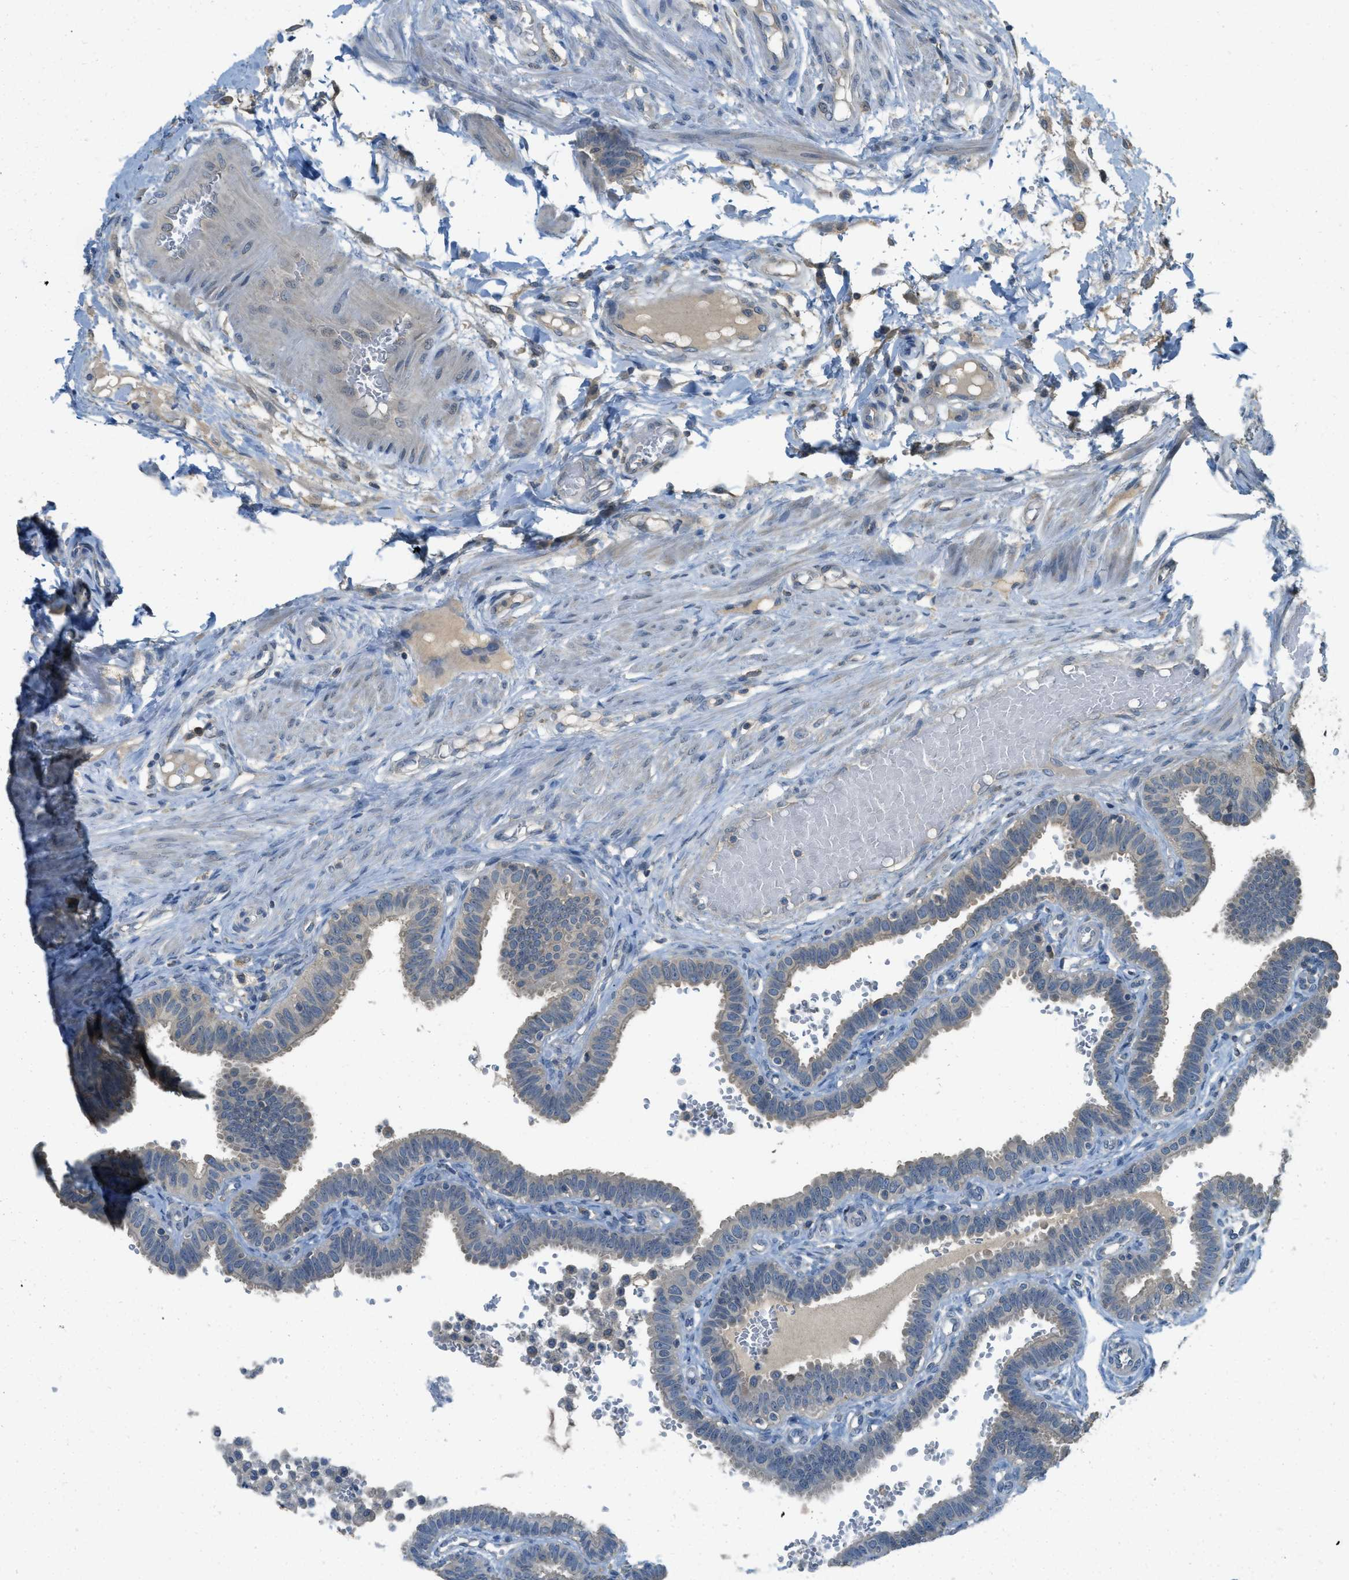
{"staining": {"intensity": "weak", "quantity": "<25%", "location": "cytoplasmic/membranous"}, "tissue": "fallopian tube", "cell_type": "Glandular cells", "image_type": "normal", "snomed": [{"axis": "morphology", "description": "Normal tissue, NOS"}, {"axis": "topography", "description": "Fallopian tube"}, {"axis": "topography", "description": "Placenta"}], "caption": "IHC photomicrograph of normal human fallopian tube stained for a protein (brown), which shows no positivity in glandular cells.", "gene": "MIS18A", "patient": {"sex": "female", "age": 34}}